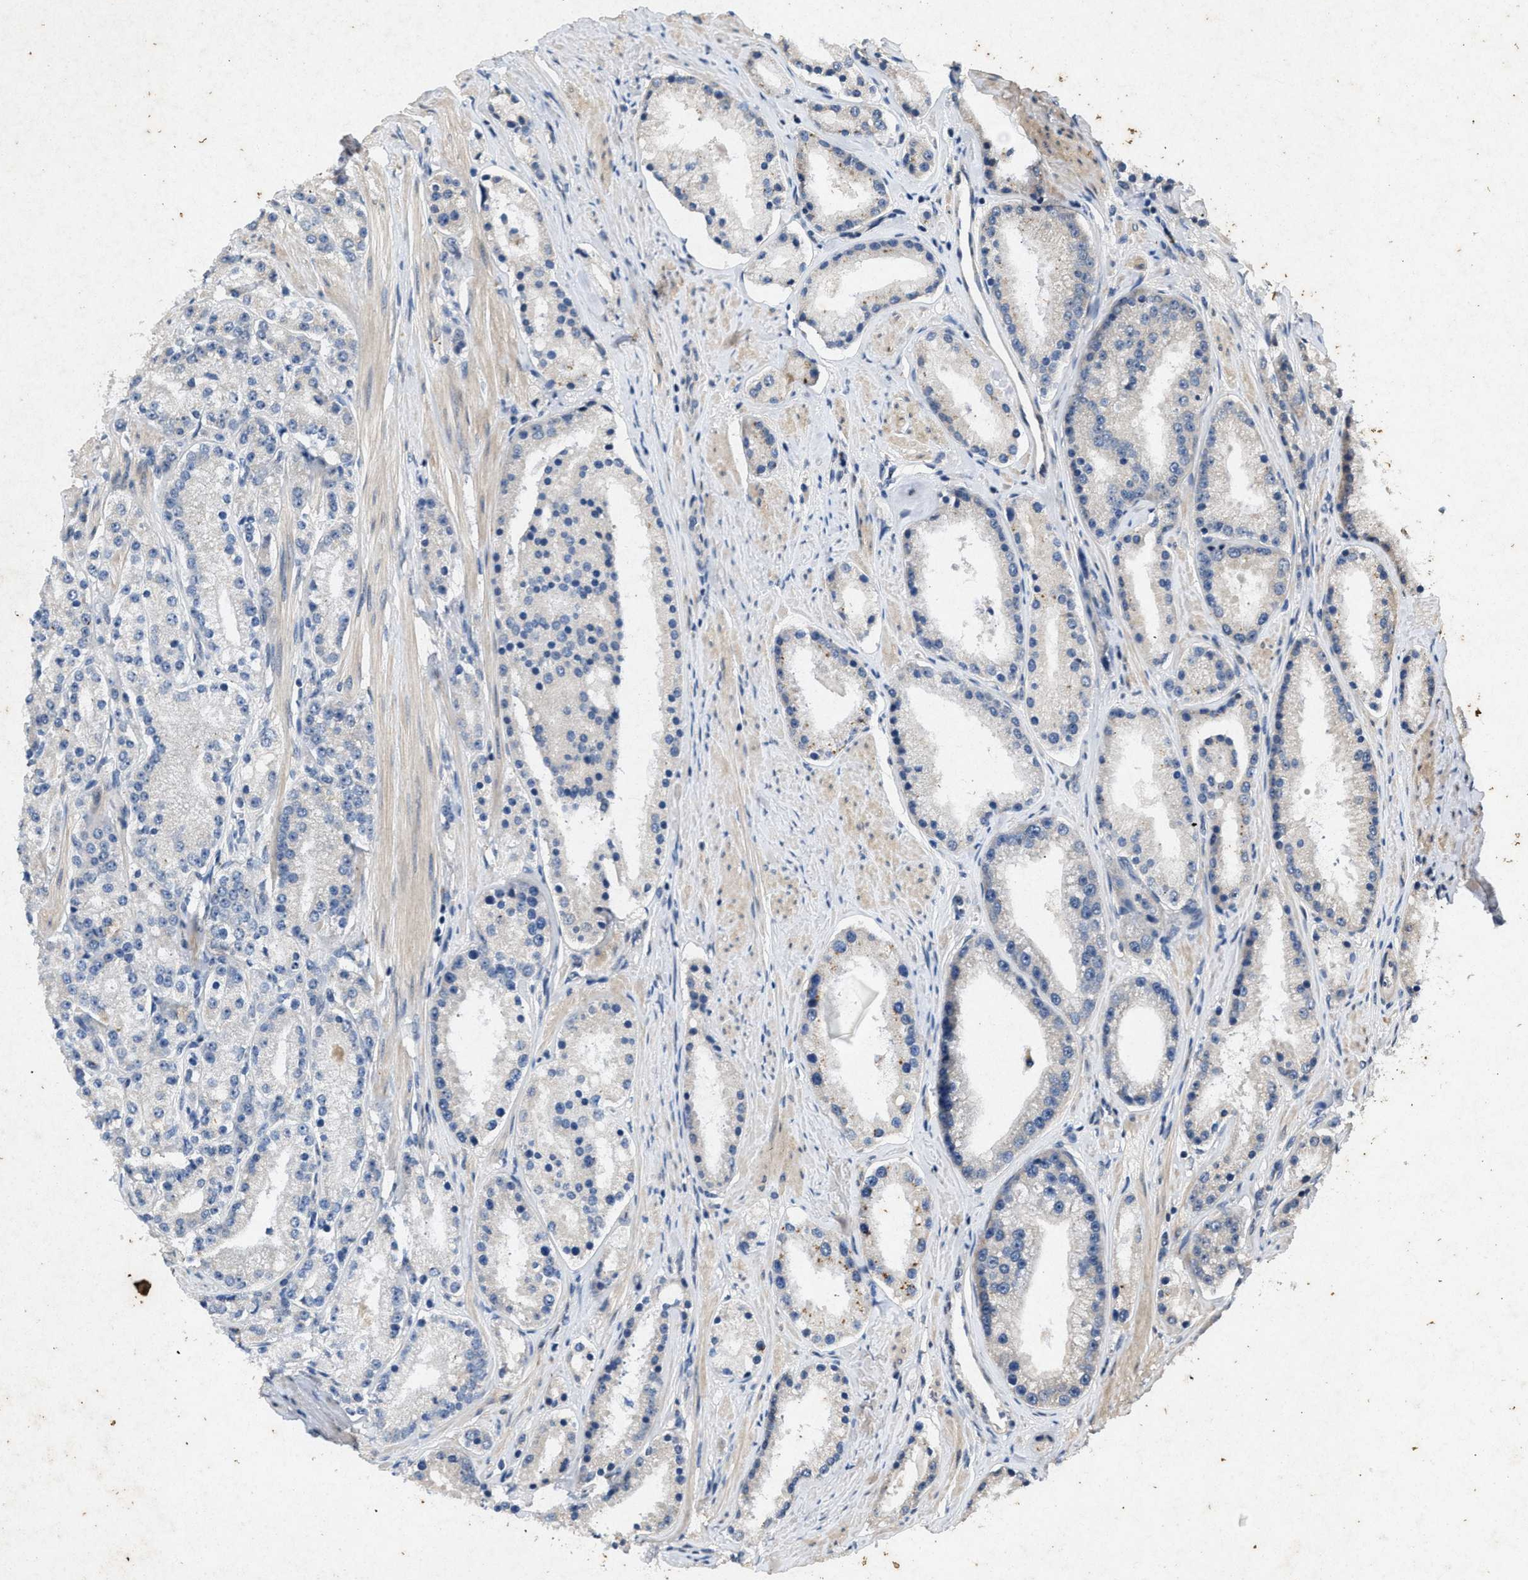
{"staining": {"intensity": "negative", "quantity": "none", "location": "none"}, "tissue": "prostate cancer", "cell_type": "Tumor cells", "image_type": "cancer", "snomed": [{"axis": "morphology", "description": "Adenocarcinoma, Low grade"}, {"axis": "topography", "description": "Prostate"}], "caption": "Immunohistochemical staining of human prostate cancer (adenocarcinoma (low-grade)) demonstrates no significant expression in tumor cells.", "gene": "PRKG2", "patient": {"sex": "male", "age": 63}}